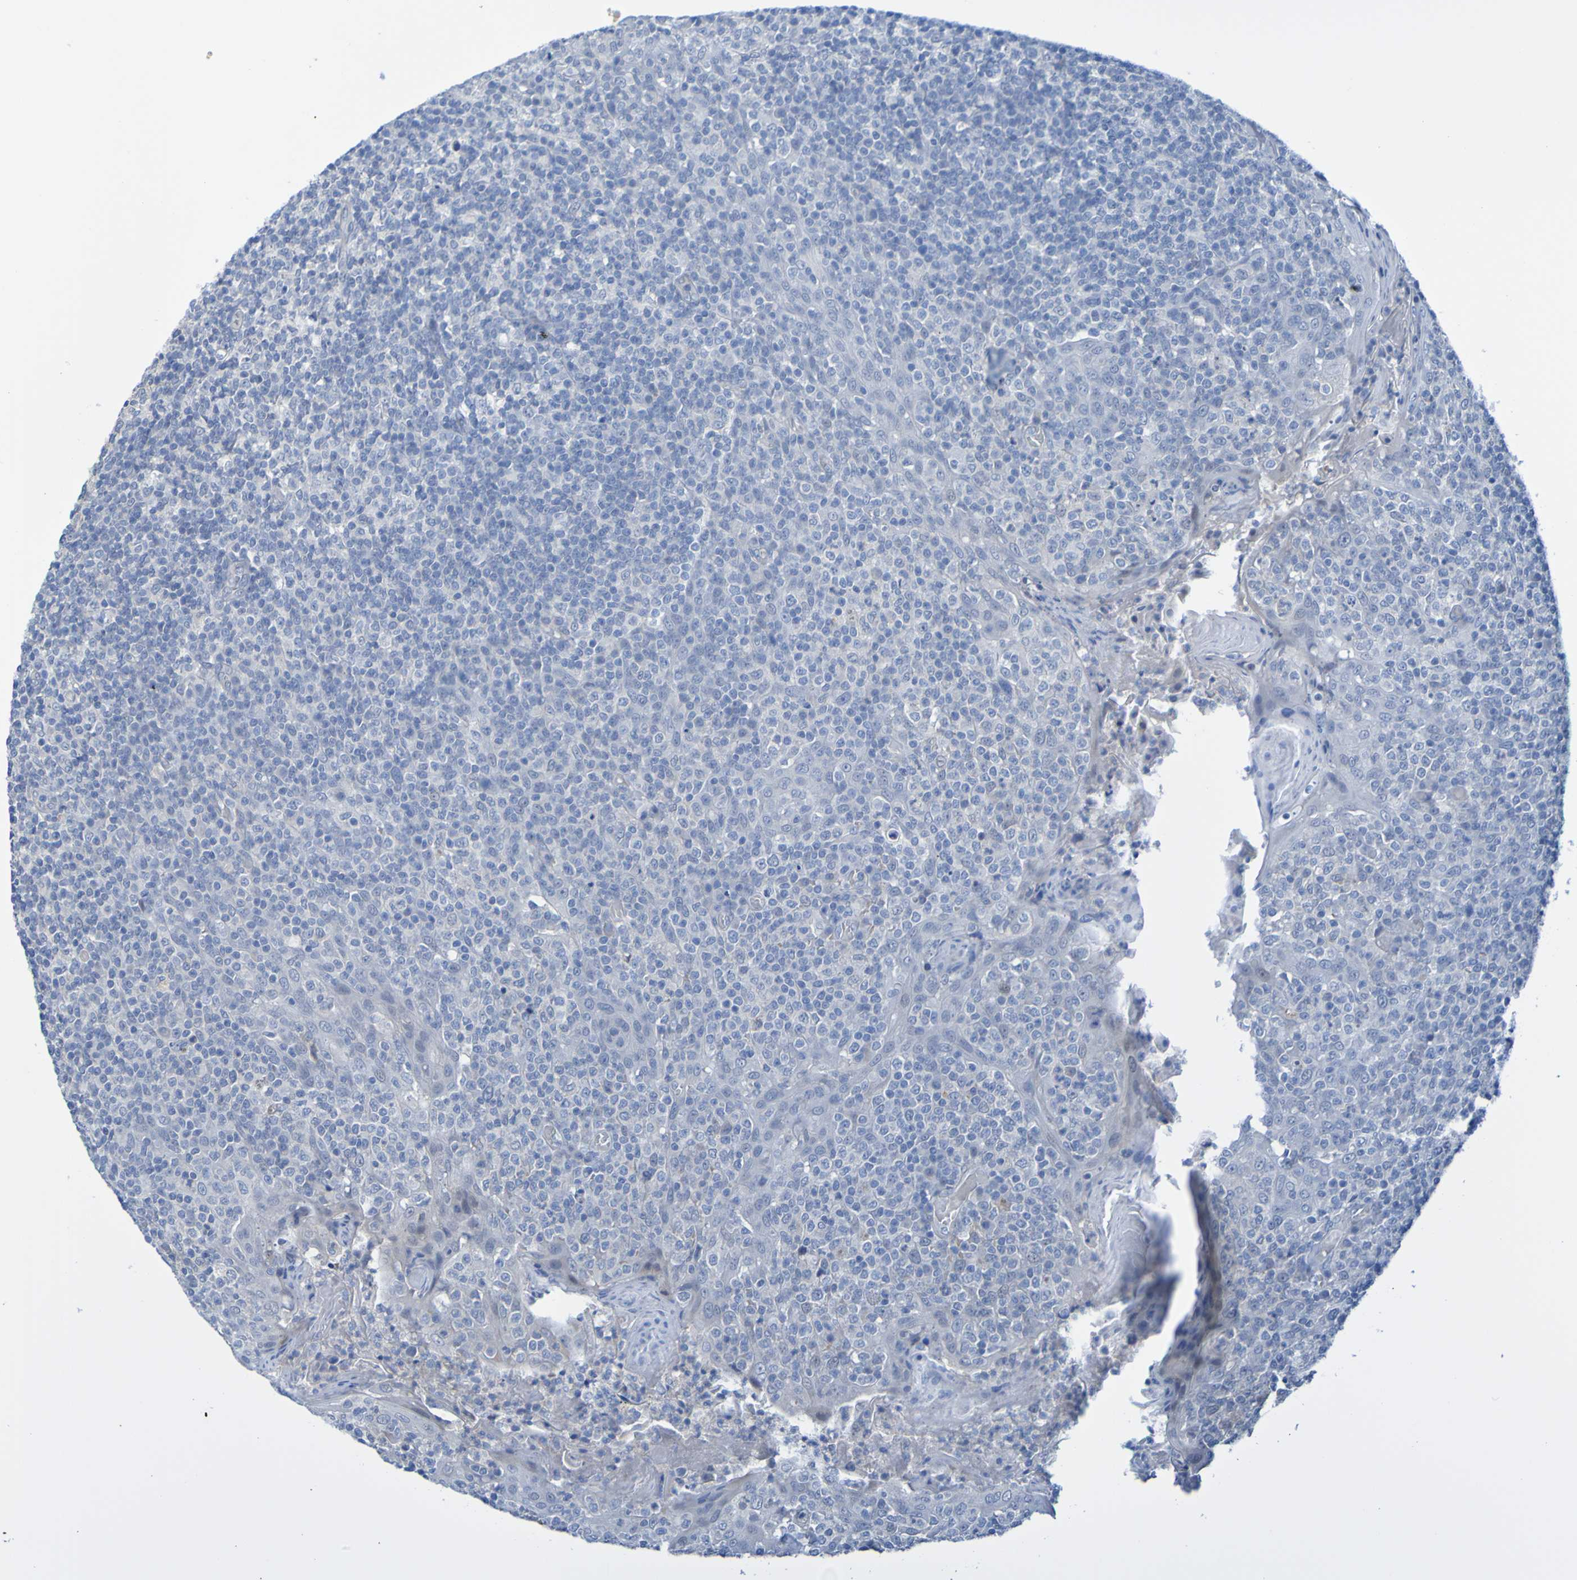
{"staining": {"intensity": "negative", "quantity": "none", "location": "none"}, "tissue": "tonsil", "cell_type": "Germinal center cells", "image_type": "normal", "snomed": [{"axis": "morphology", "description": "Normal tissue, NOS"}, {"axis": "topography", "description": "Tonsil"}], "caption": "The micrograph reveals no significant positivity in germinal center cells of tonsil. Nuclei are stained in blue.", "gene": "ACMSD", "patient": {"sex": "female", "age": 19}}